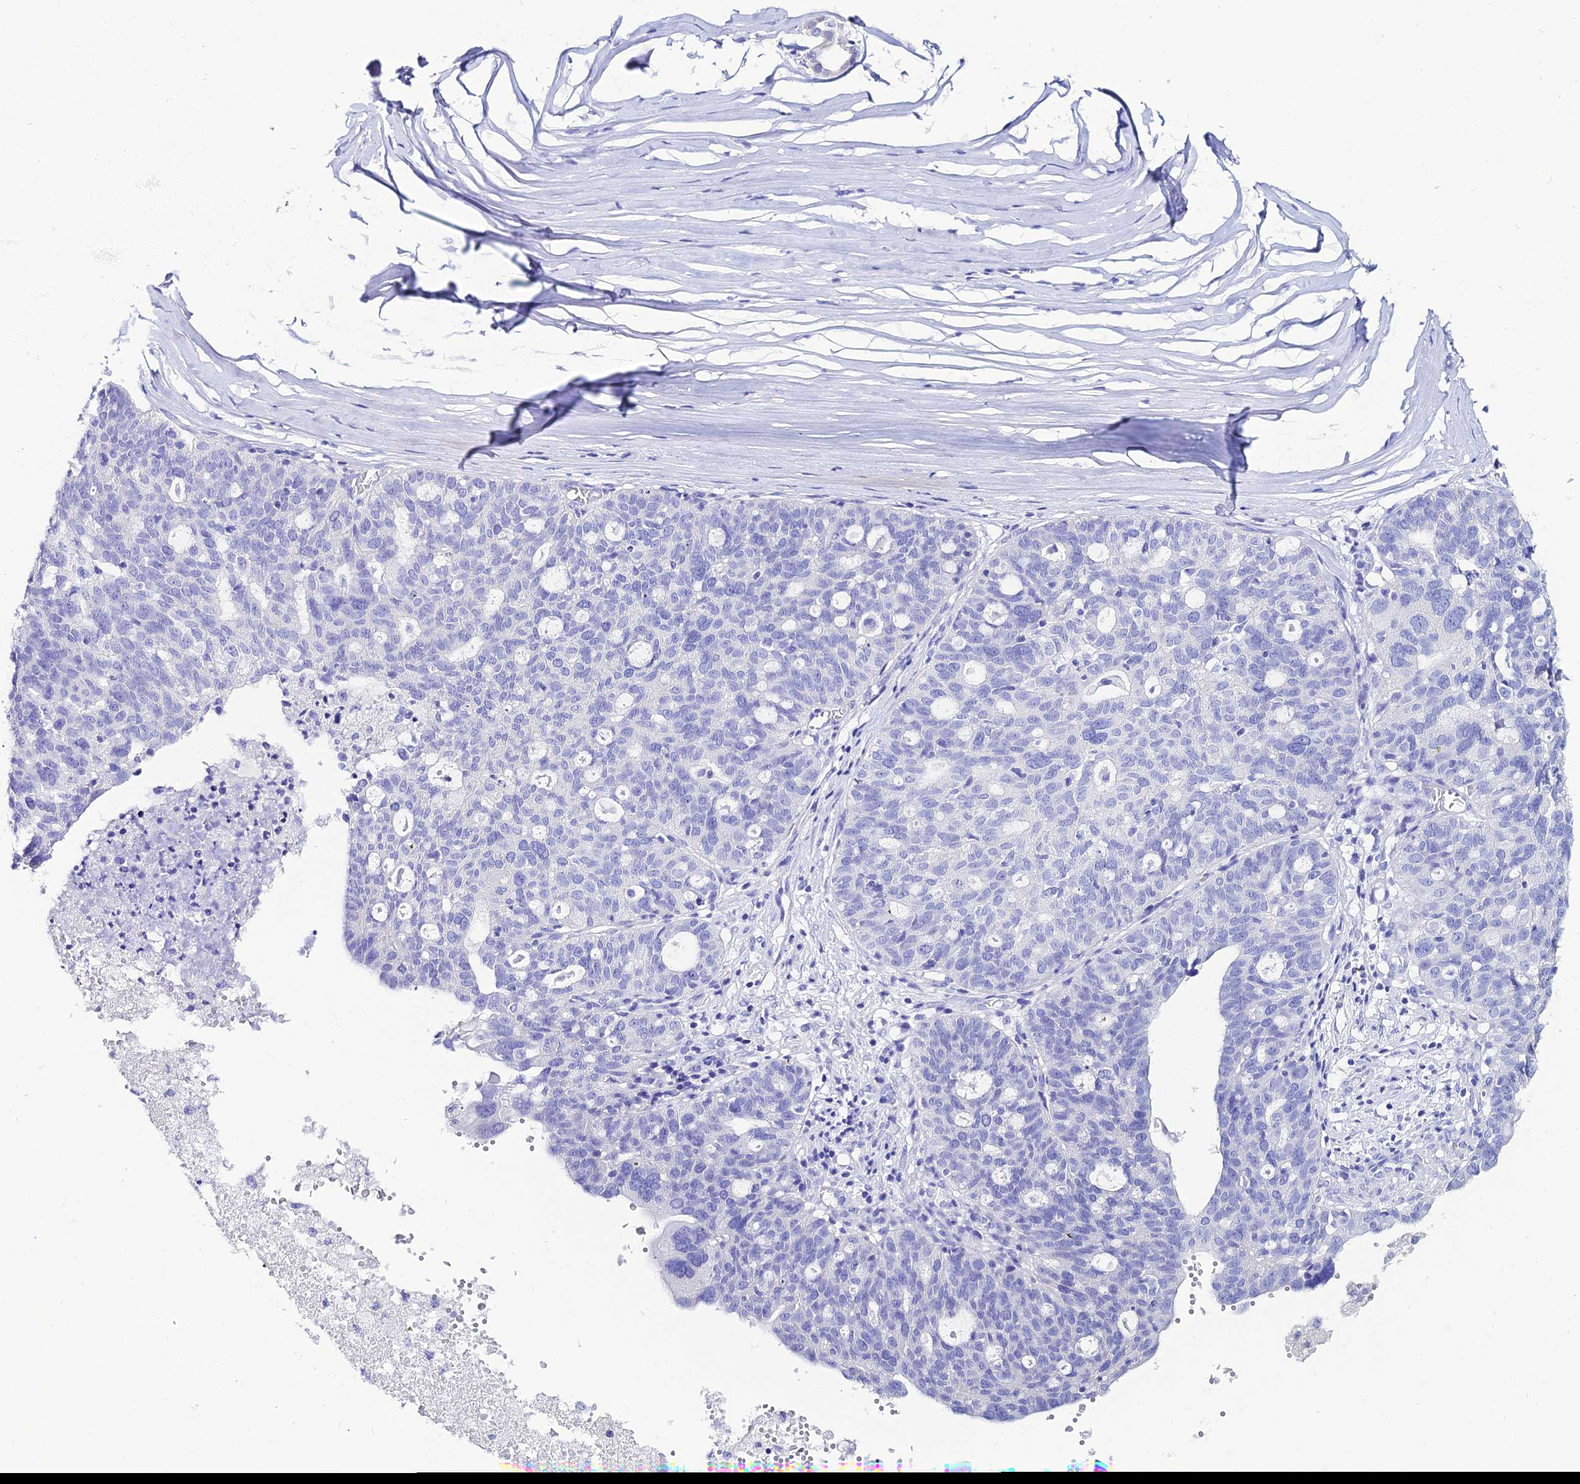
{"staining": {"intensity": "negative", "quantity": "none", "location": "none"}, "tissue": "ovarian cancer", "cell_type": "Tumor cells", "image_type": "cancer", "snomed": [{"axis": "morphology", "description": "Cystadenocarcinoma, serous, NOS"}, {"axis": "topography", "description": "Ovary"}], "caption": "High power microscopy photomicrograph of an immunohistochemistry image of ovarian serous cystadenocarcinoma, revealing no significant staining in tumor cells. (DAB immunohistochemistry with hematoxylin counter stain).", "gene": "OR4D5", "patient": {"sex": "female", "age": 59}}